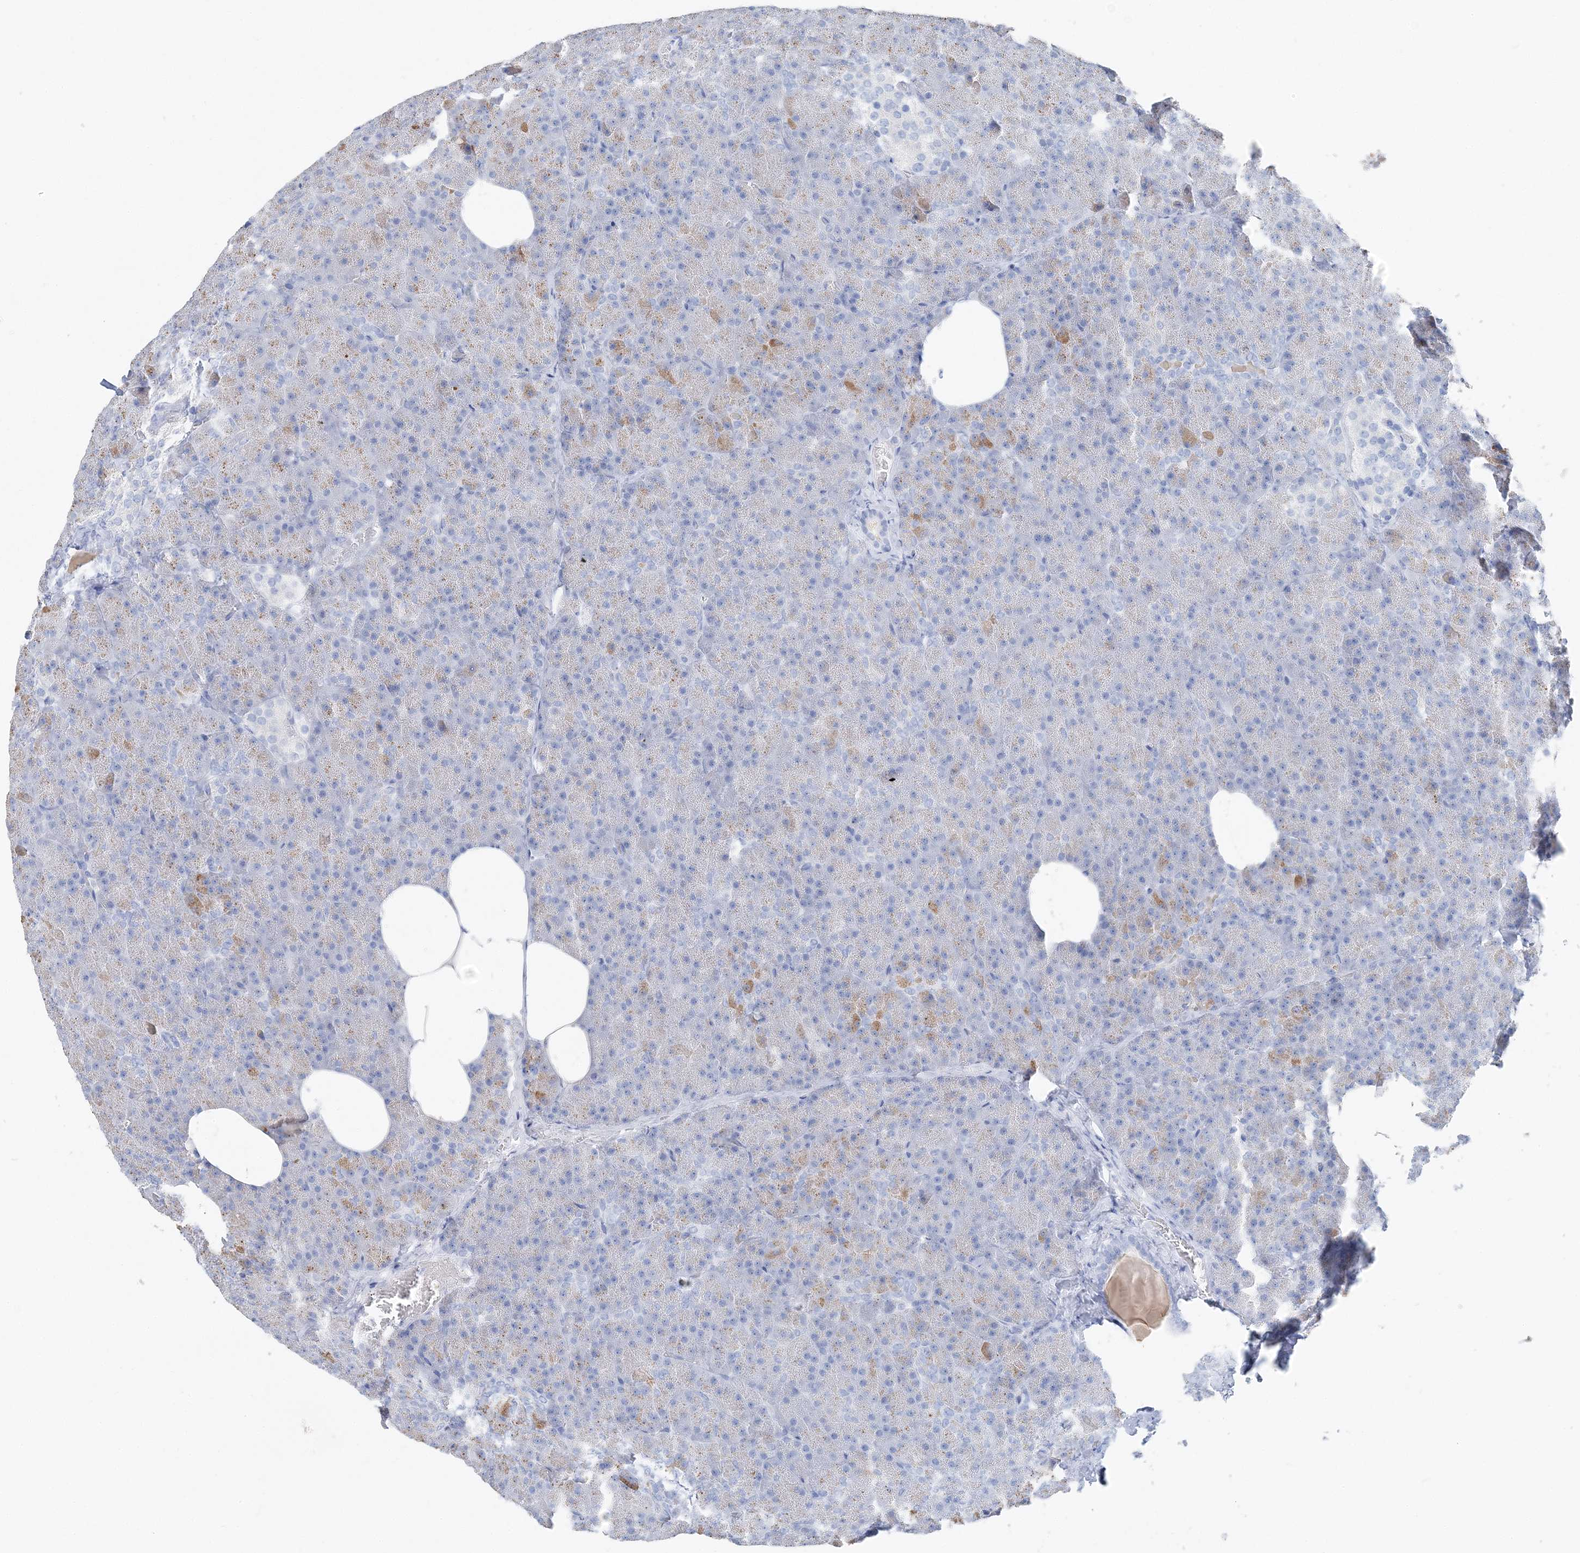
{"staining": {"intensity": "moderate", "quantity": "<25%", "location": "cytoplasmic/membranous"}, "tissue": "pancreas", "cell_type": "Exocrine glandular cells", "image_type": "normal", "snomed": [{"axis": "morphology", "description": "Normal tissue, NOS"}, {"axis": "morphology", "description": "Carcinoid, malignant, NOS"}, {"axis": "topography", "description": "Pancreas"}], "caption": "Protein staining of unremarkable pancreas reveals moderate cytoplasmic/membranous staining in approximately <25% of exocrine glandular cells.", "gene": "TSPYL6", "patient": {"sex": "female", "age": 35}}